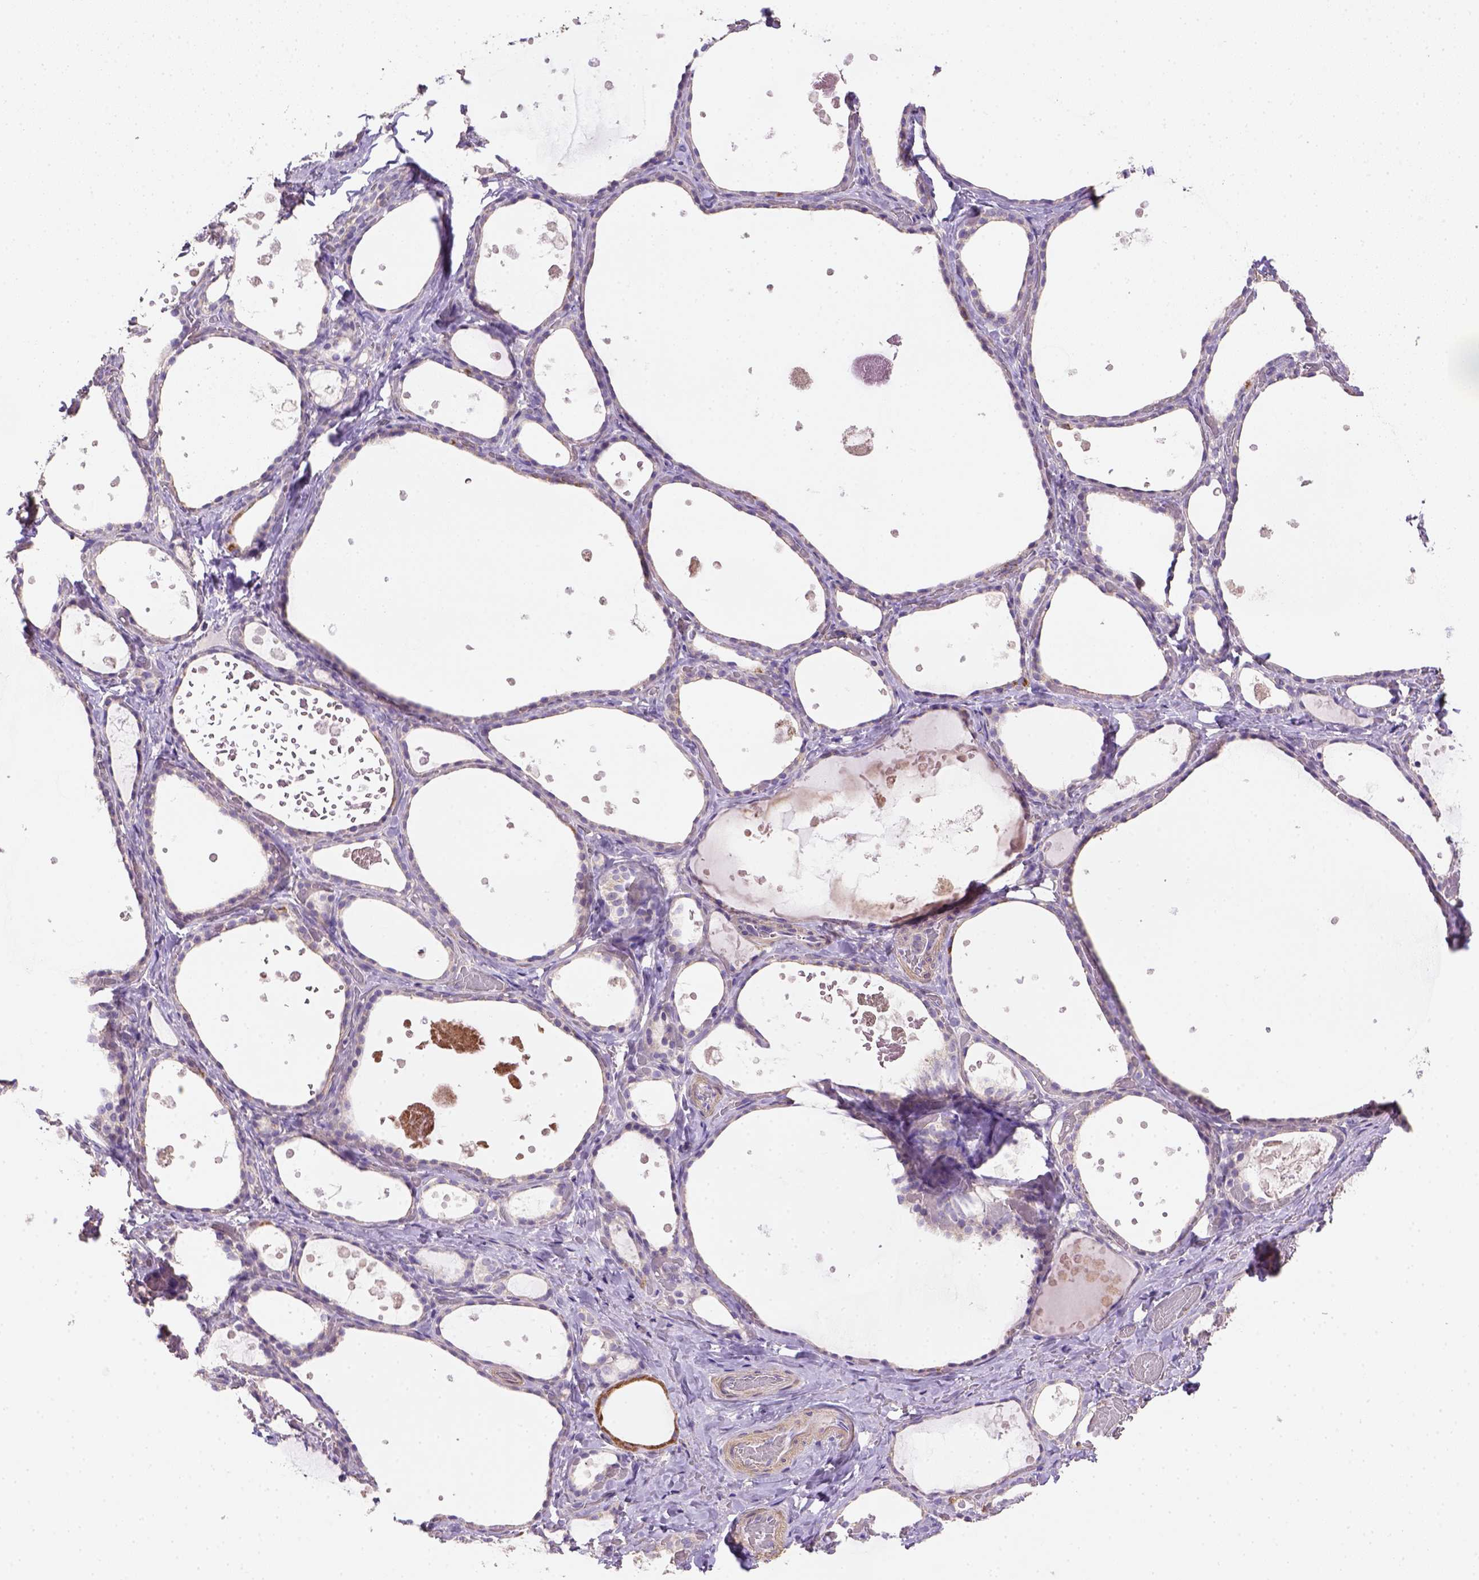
{"staining": {"intensity": "negative", "quantity": "none", "location": "none"}, "tissue": "thyroid gland", "cell_type": "Glandular cells", "image_type": "normal", "snomed": [{"axis": "morphology", "description": "Normal tissue, NOS"}, {"axis": "topography", "description": "Thyroid gland"}], "caption": "This is a histopathology image of IHC staining of unremarkable thyroid gland, which shows no expression in glandular cells. The staining was performed using DAB (3,3'-diaminobenzidine) to visualize the protein expression in brown, while the nuclei were stained in blue with hematoxylin (Magnification: 20x).", "gene": "HTRA1", "patient": {"sex": "female", "age": 56}}